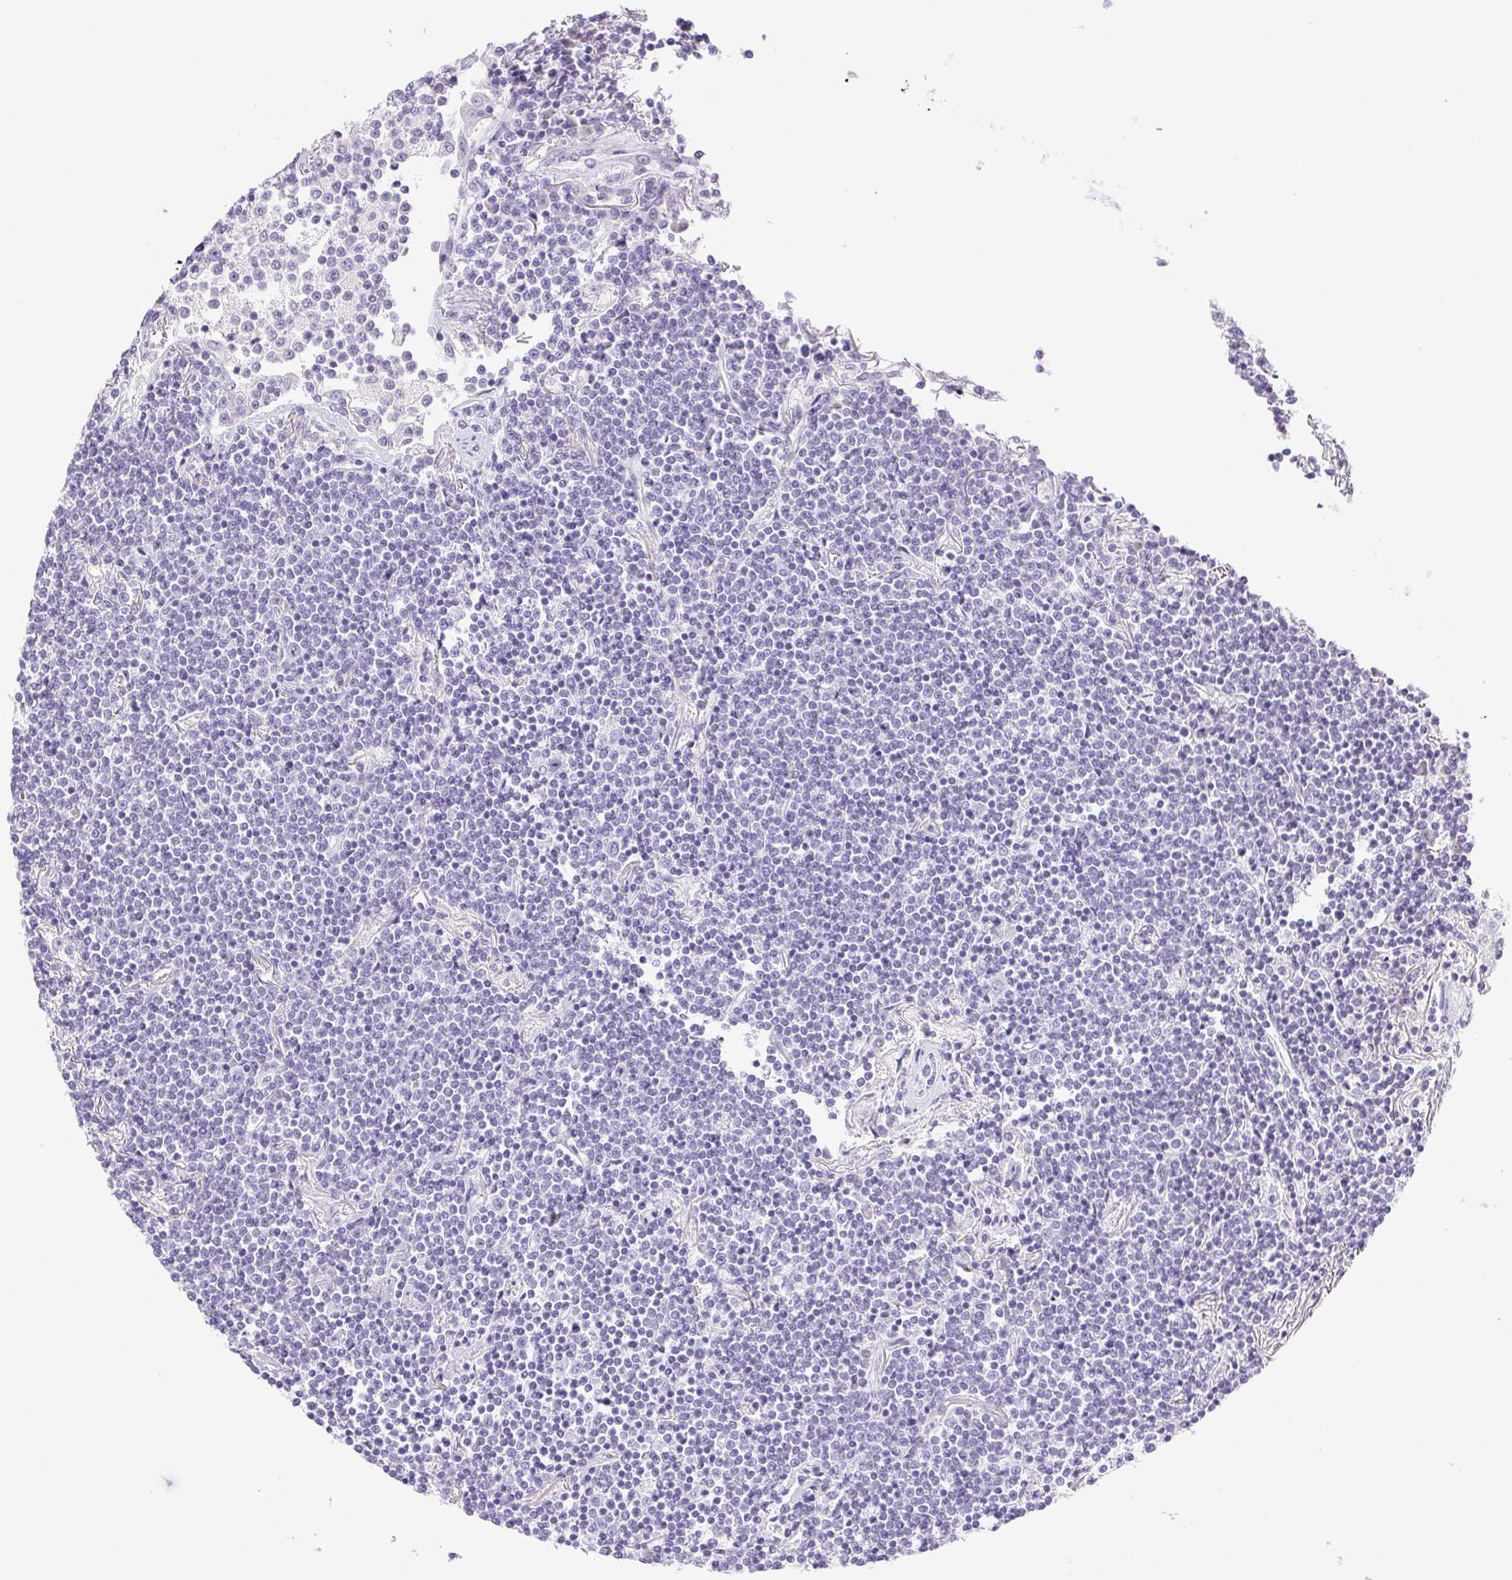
{"staining": {"intensity": "negative", "quantity": "none", "location": "none"}, "tissue": "lymphoma", "cell_type": "Tumor cells", "image_type": "cancer", "snomed": [{"axis": "morphology", "description": "Malignant lymphoma, non-Hodgkin's type, Low grade"}, {"axis": "topography", "description": "Lung"}], "caption": "Protein analysis of low-grade malignant lymphoma, non-Hodgkin's type displays no significant staining in tumor cells. (DAB (3,3'-diaminobenzidine) IHC visualized using brightfield microscopy, high magnification).", "gene": "PAPPA2", "patient": {"sex": "female", "age": 71}}